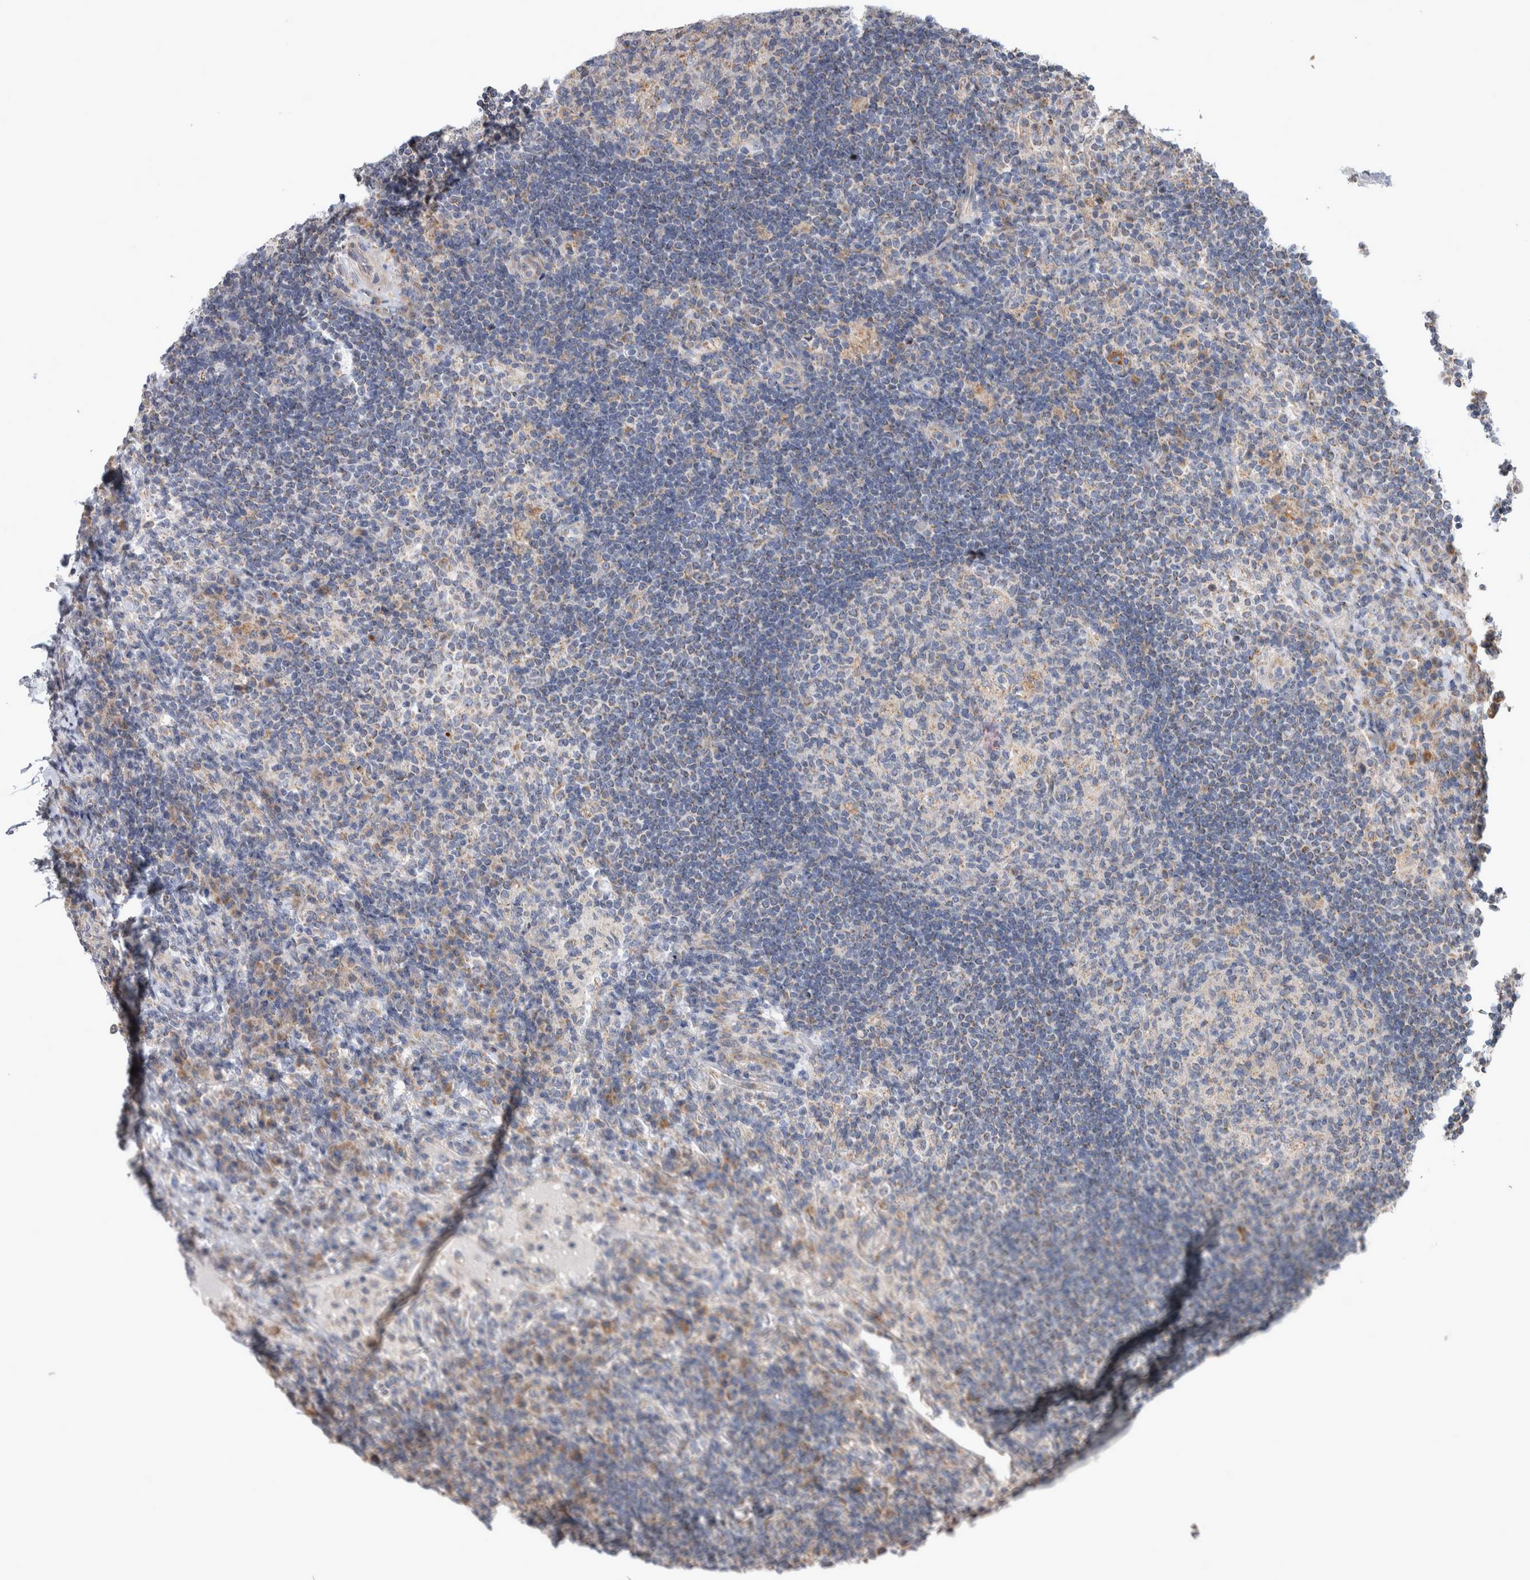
{"staining": {"intensity": "weak", "quantity": "<25%", "location": "cytoplasmic/membranous"}, "tissue": "lymph node", "cell_type": "Germinal center cells", "image_type": "normal", "snomed": [{"axis": "morphology", "description": "Normal tissue, NOS"}, {"axis": "topography", "description": "Lymph node"}], "caption": "There is no significant staining in germinal center cells of lymph node. (DAB (3,3'-diaminobenzidine) IHC with hematoxylin counter stain).", "gene": "SCO1", "patient": {"sex": "female", "age": 53}}